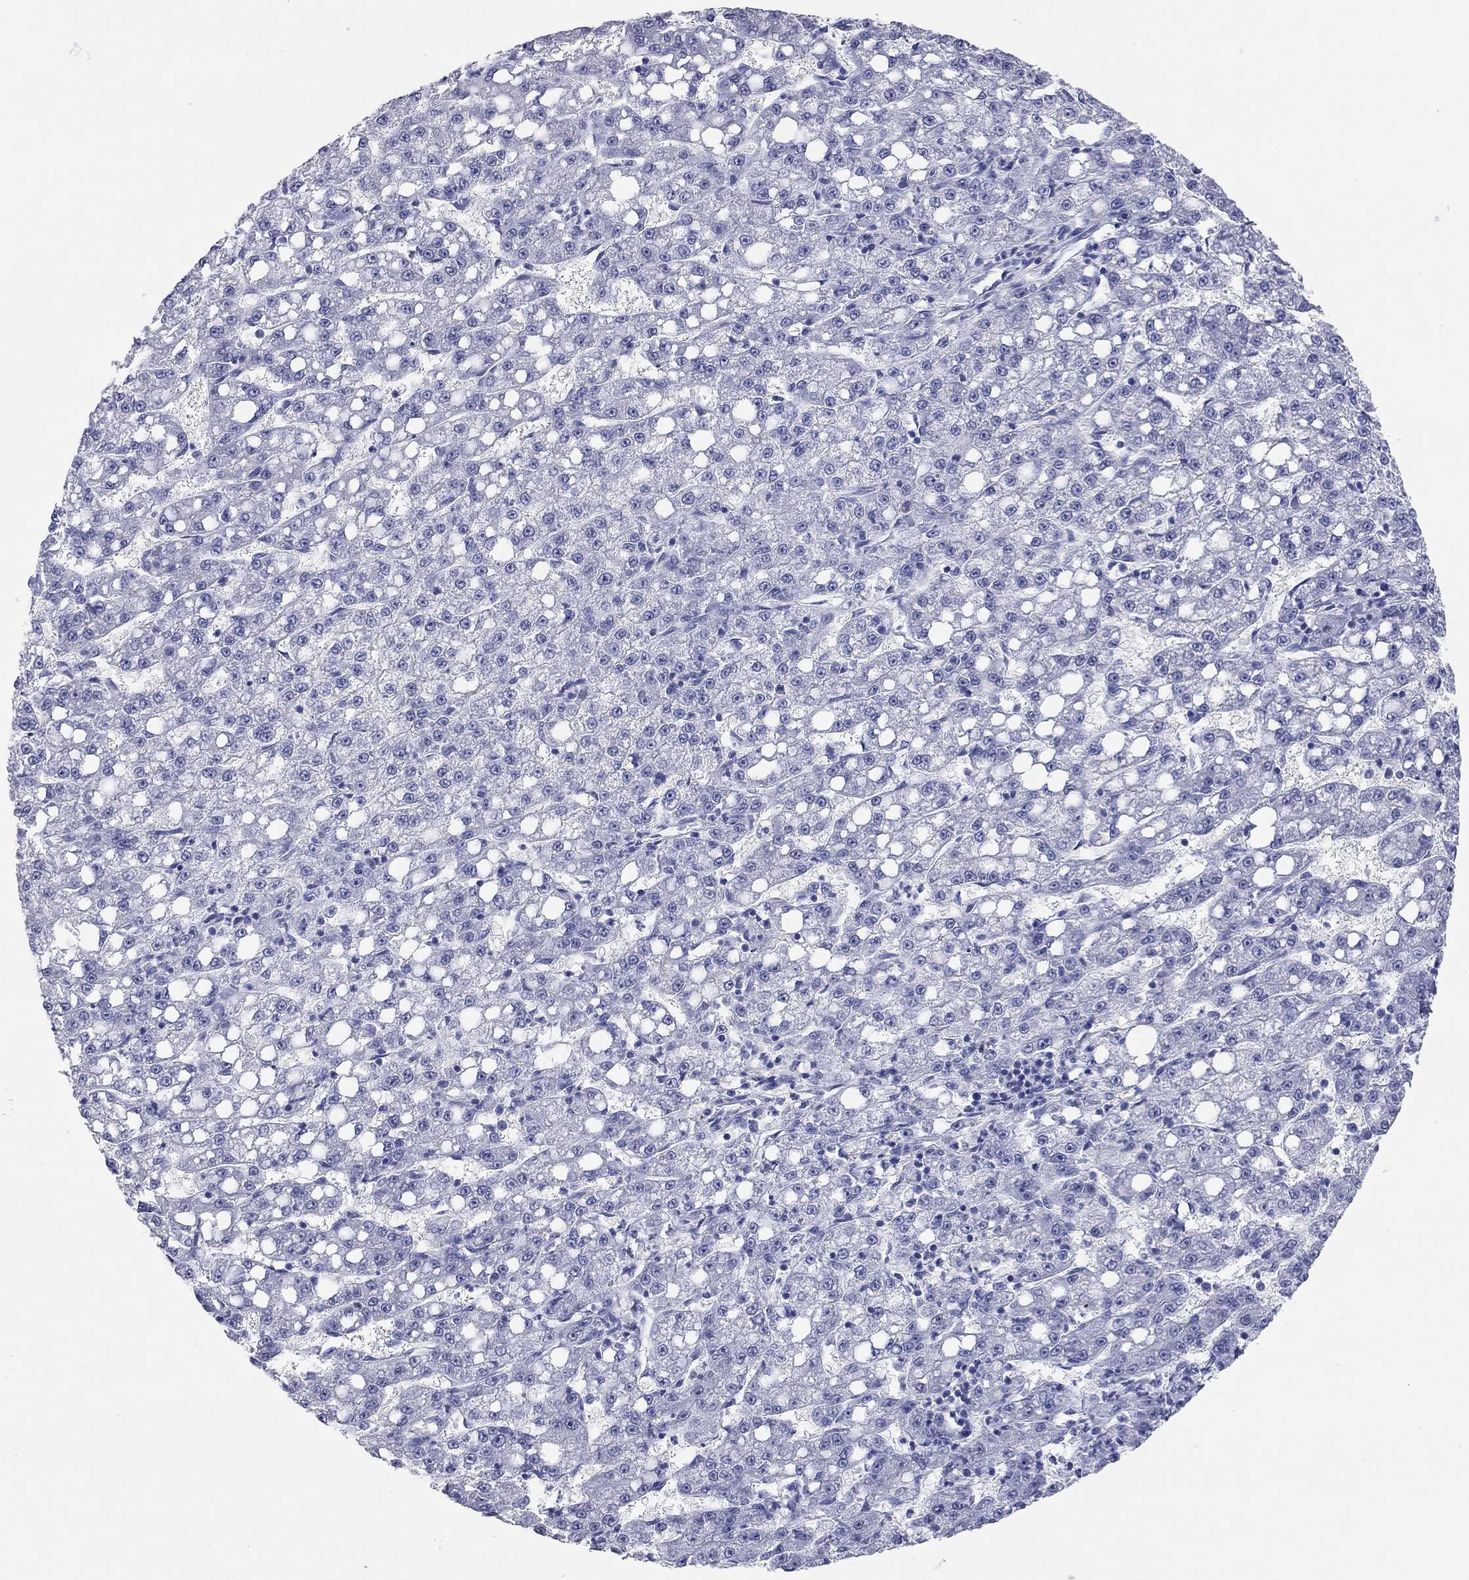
{"staining": {"intensity": "negative", "quantity": "none", "location": "none"}, "tissue": "liver cancer", "cell_type": "Tumor cells", "image_type": "cancer", "snomed": [{"axis": "morphology", "description": "Carcinoma, Hepatocellular, NOS"}, {"axis": "topography", "description": "Liver"}], "caption": "Histopathology image shows no significant protein staining in tumor cells of liver cancer.", "gene": "TMEM221", "patient": {"sex": "female", "age": 65}}